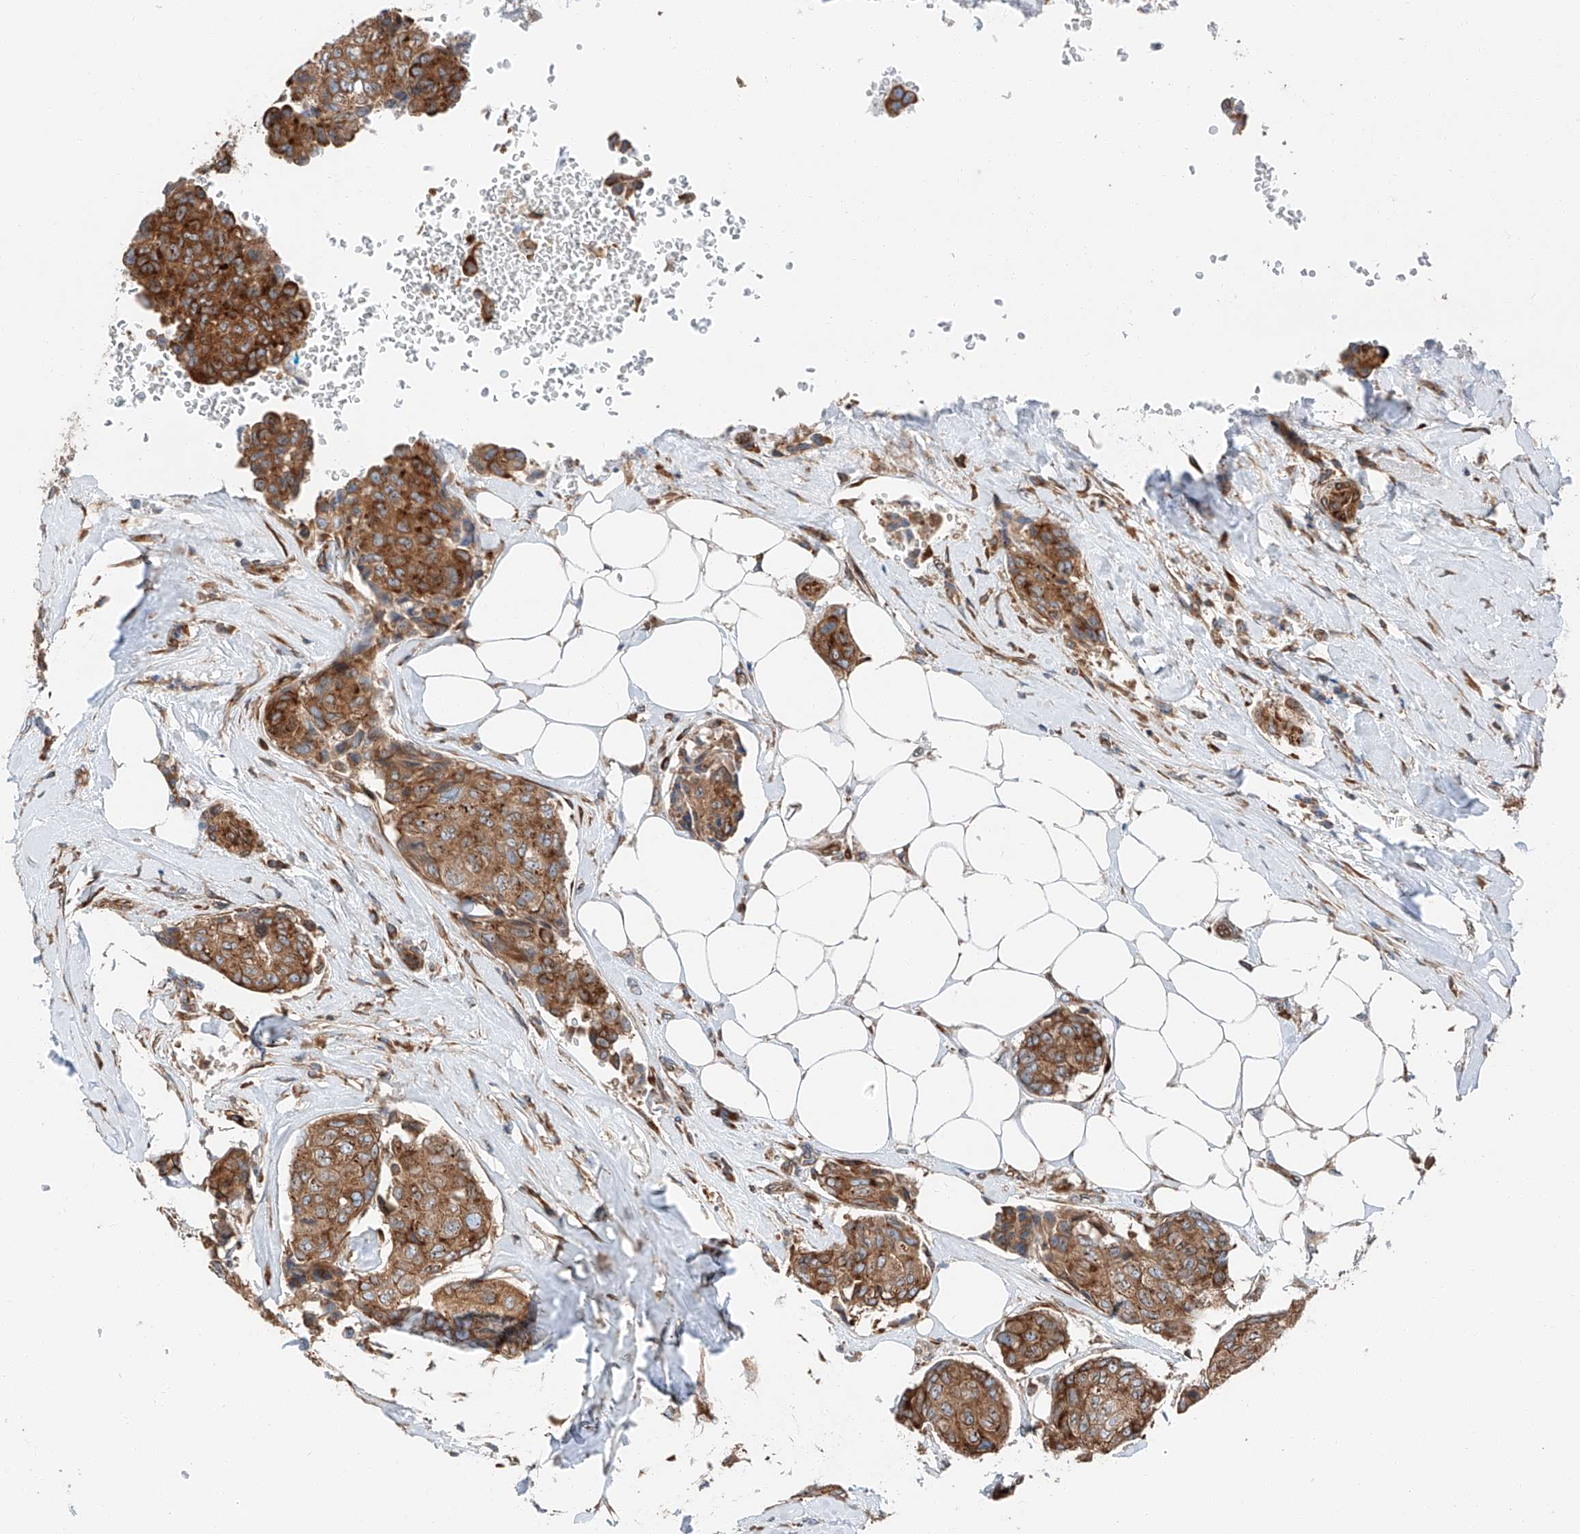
{"staining": {"intensity": "moderate", "quantity": ">75%", "location": "cytoplasmic/membranous"}, "tissue": "breast cancer", "cell_type": "Tumor cells", "image_type": "cancer", "snomed": [{"axis": "morphology", "description": "Duct carcinoma"}, {"axis": "topography", "description": "Breast"}], "caption": "There is medium levels of moderate cytoplasmic/membranous positivity in tumor cells of breast cancer (invasive ductal carcinoma), as demonstrated by immunohistochemical staining (brown color).", "gene": "ZC3H15", "patient": {"sex": "female", "age": 80}}